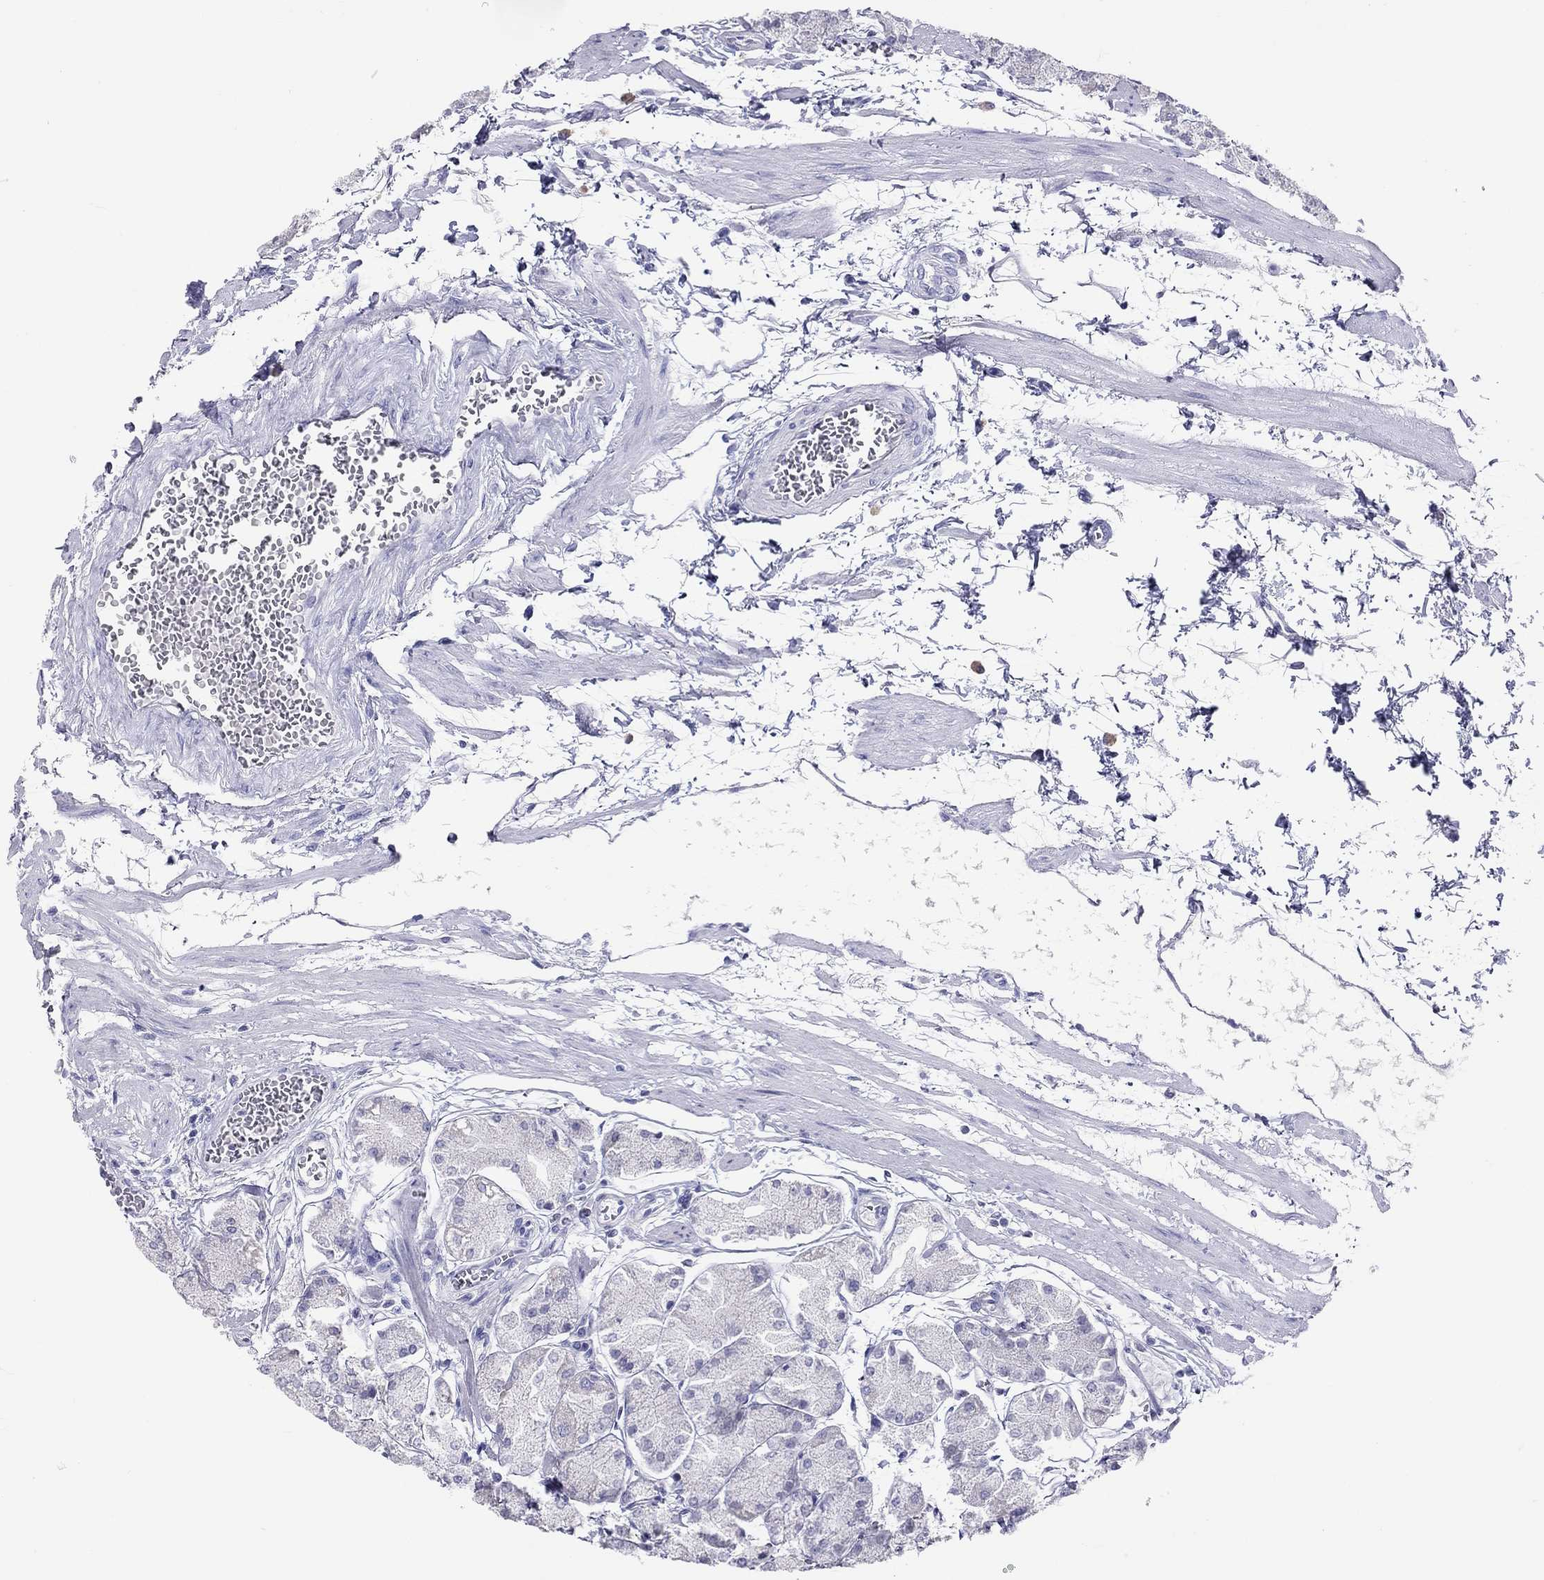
{"staining": {"intensity": "negative", "quantity": "none", "location": "none"}, "tissue": "stomach", "cell_type": "Glandular cells", "image_type": "normal", "snomed": [{"axis": "morphology", "description": "Normal tissue, NOS"}, {"axis": "topography", "description": "Stomach, upper"}], "caption": "Image shows no significant protein positivity in glandular cells of benign stomach. (Immunohistochemistry, brightfield microscopy, high magnification).", "gene": "DPY19L2", "patient": {"sex": "male", "age": 60}}